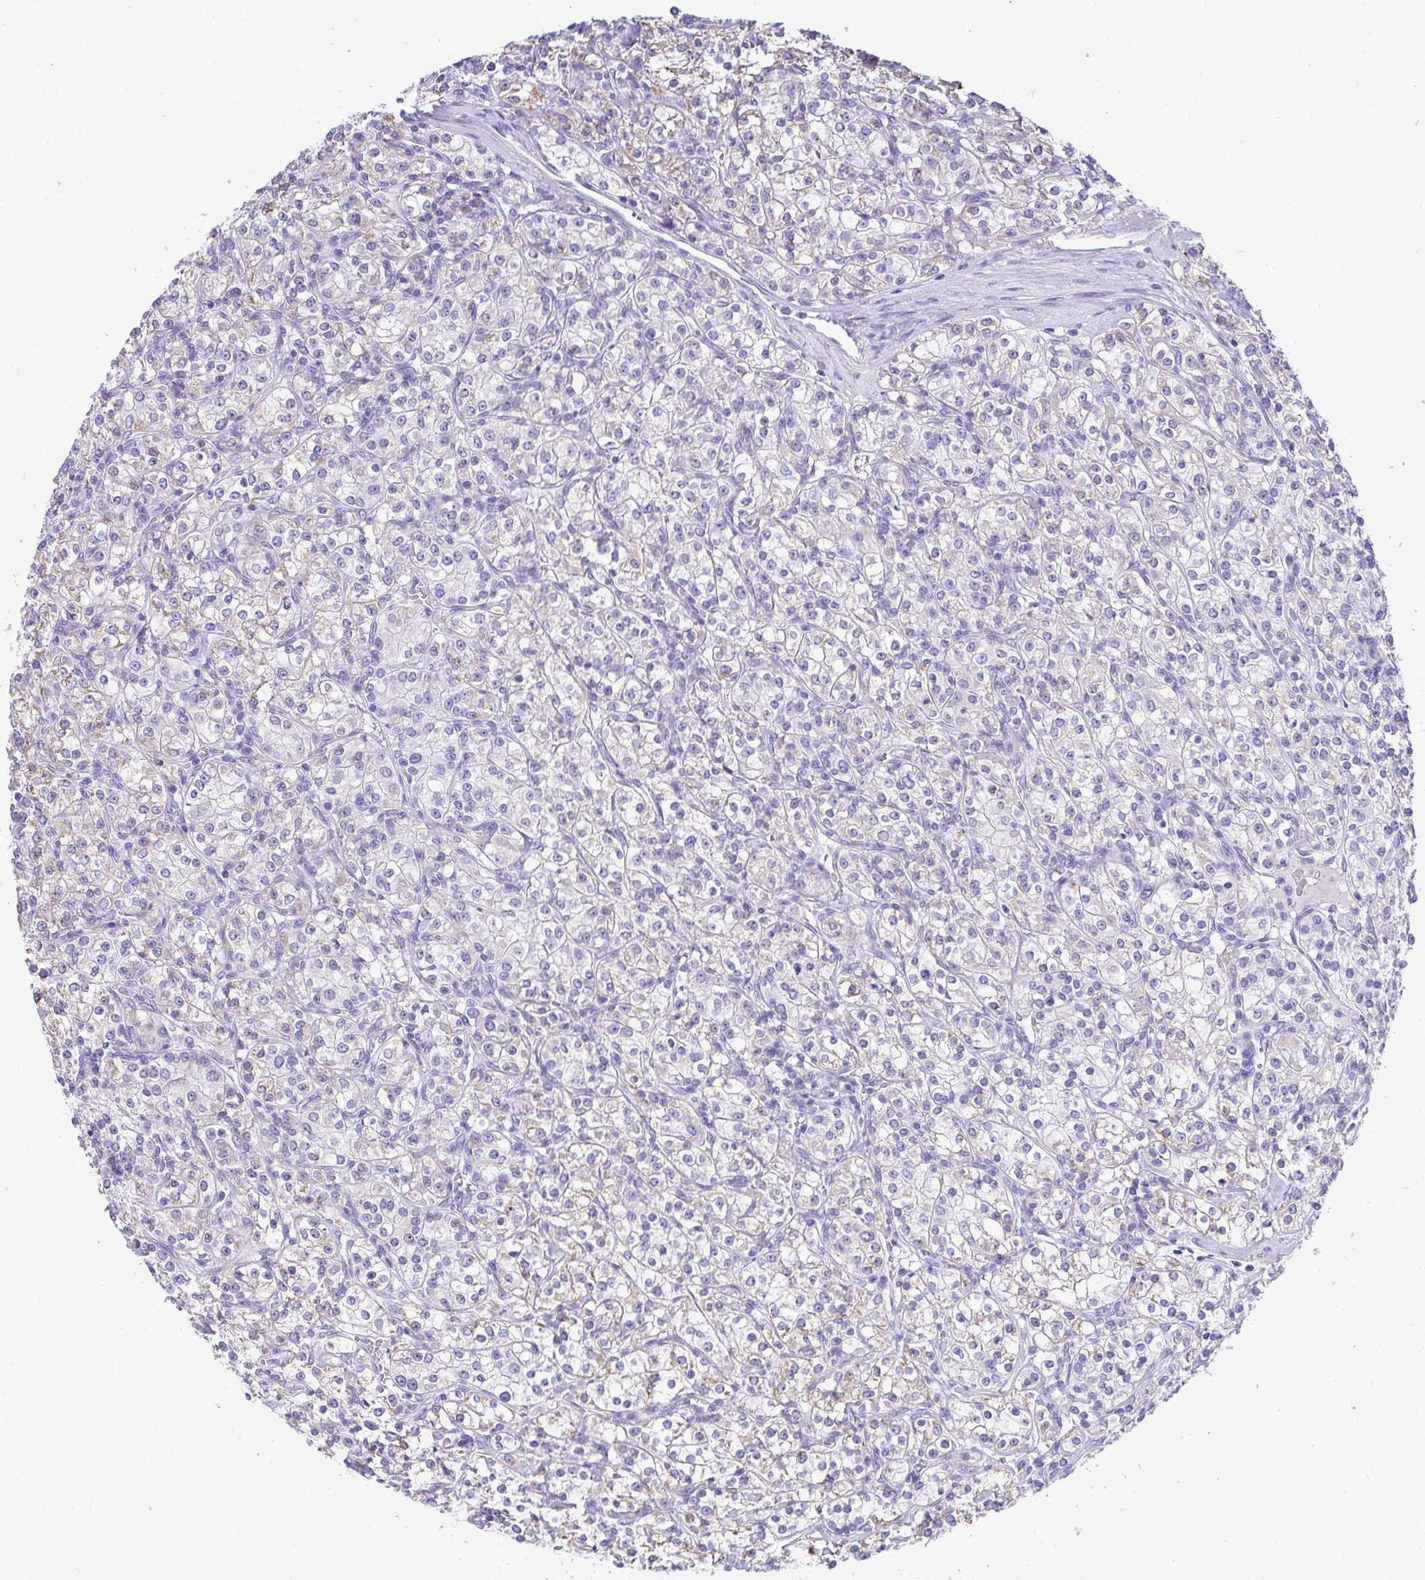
{"staining": {"intensity": "weak", "quantity": "<25%", "location": "cytoplasmic/membranous"}, "tissue": "renal cancer", "cell_type": "Tumor cells", "image_type": "cancer", "snomed": [{"axis": "morphology", "description": "Adenocarcinoma, NOS"}, {"axis": "topography", "description": "Kidney"}], "caption": "Histopathology image shows no protein staining in tumor cells of renal cancer tissue.", "gene": "AIG1", "patient": {"sex": "male", "age": 77}}